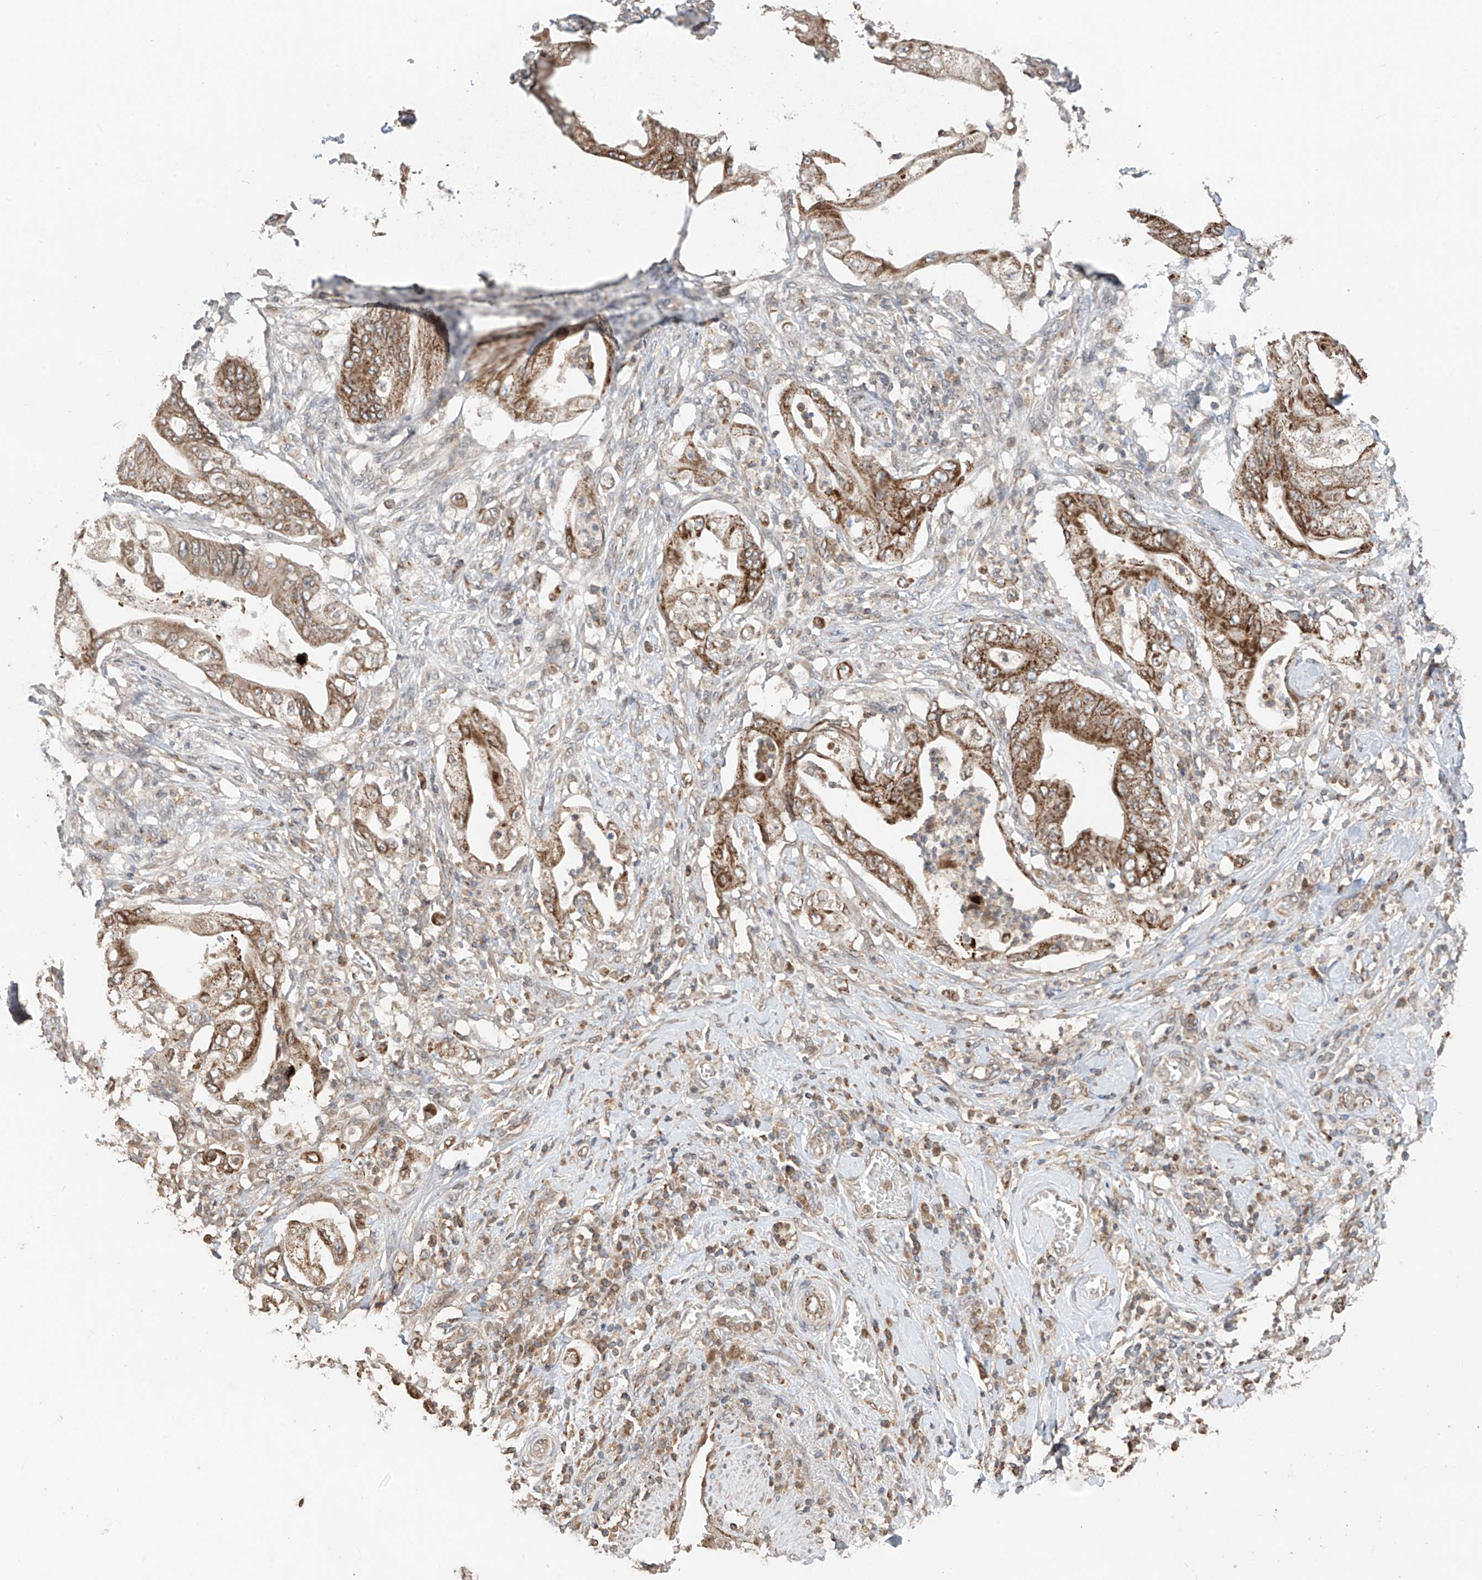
{"staining": {"intensity": "moderate", "quantity": ">75%", "location": "cytoplasmic/membranous"}, "tissue": "stomach cancer", "cell_type": "Tumor cells", "image_type": "cancer", "snomed": [{"axis": "morphology", "description": "Adenocarcinoma, NOS"}, {"axis": "topography", "description": "Stomach"}], "caption": "IHC of adenocarcinoma (stomach) reveals medium levels of moderate cytoplasmic/membranous staining in approximately >75% of tumor cells.", "gene": "AHCTF1", "patient": {"sex": "female", "age": 73}}